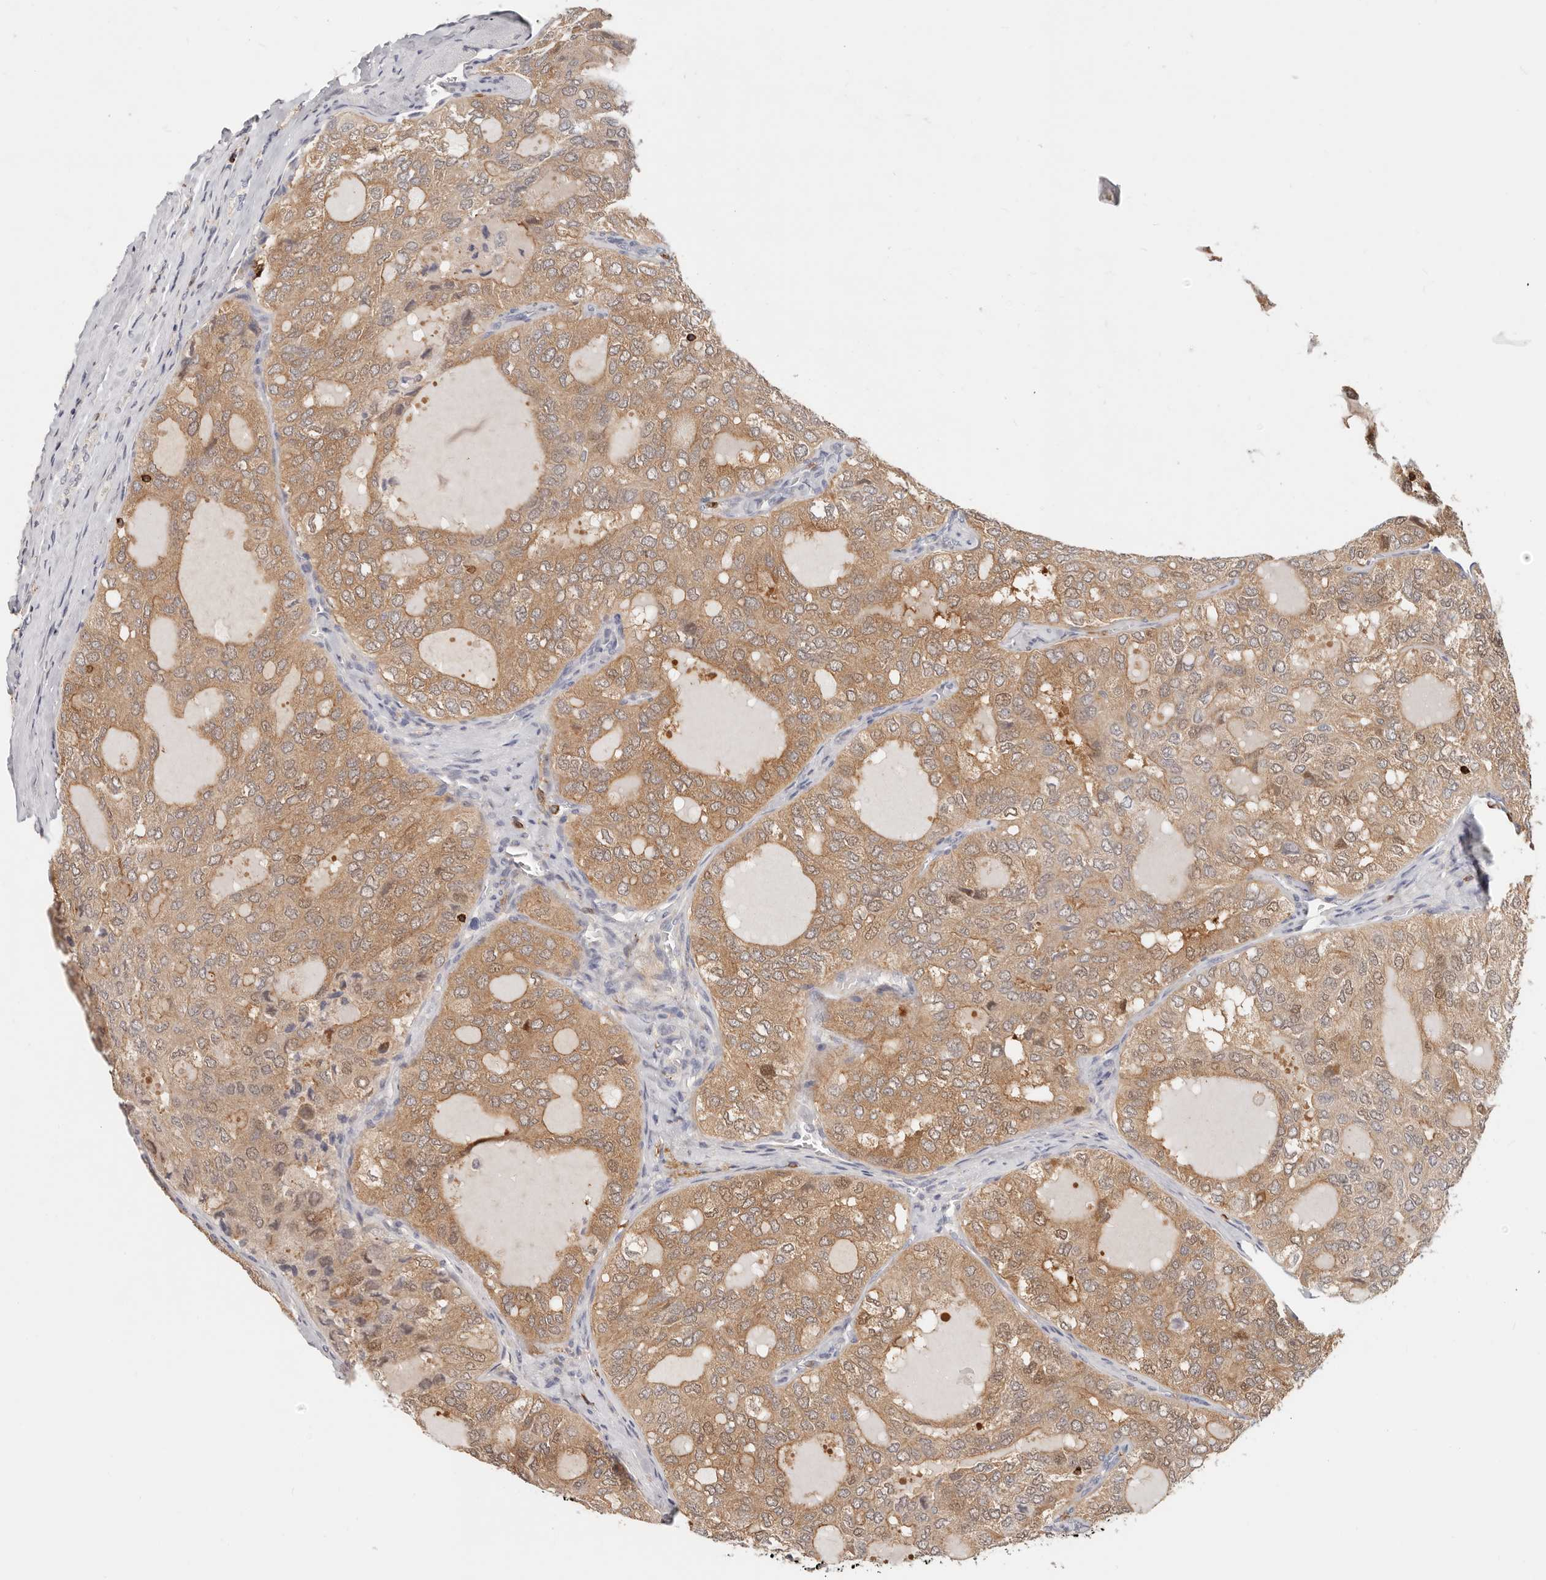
{"staining": {"intensity": "moderate", "quantity": ">75%", "location": "cytoplasmic/membranous"}, "tissue": "thyroid cancer", "cell_type": "Tumor cells", "image_type": "cancer", "snomed": [{"axis": "morphology", "description": "Follicular adenoma carcinoma, NOS"}, {"axis": "topography", "description": "Thyroid gland"}], "caption": "Protein staining of thyroid follicular adenoma carcinoma tissue demonstrates moderate cytoplasmic/membranous expression in approximately >75% of tumor cells.", "gene": "TMEM63B", "patient": {"sex": "male", "age": 75}}